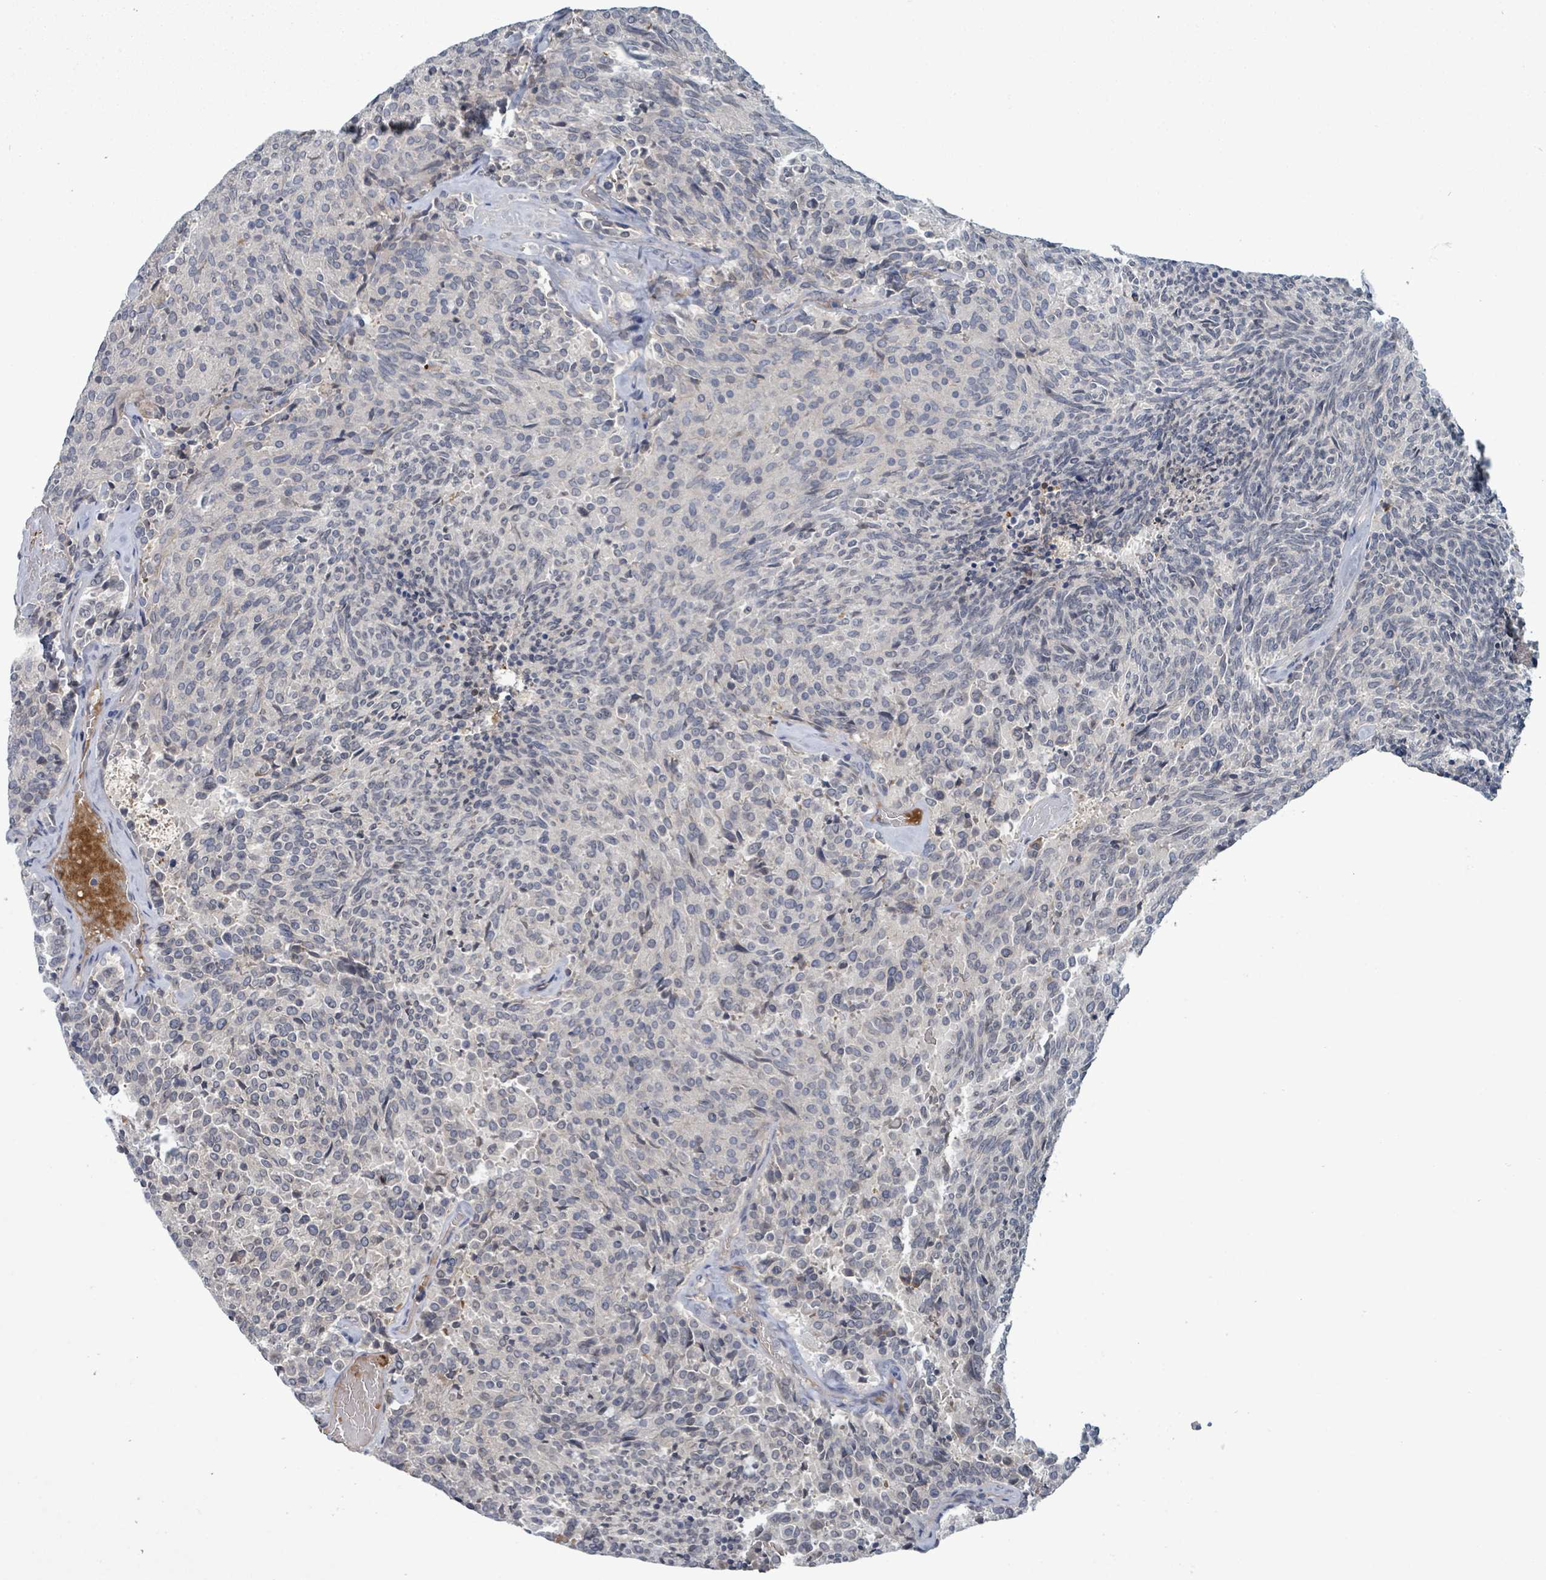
{"staining": {"intensity": "negative", "quantity": "none", "location": "none"}, "tissue": "carcinoid", "cell_type": "Tumor cells", "image_type": "cancer", "snomed": [{"axis": "morphology", "description": "Carcinoid, malignant, NOS"}, {"axis": "topography", "description": "Pancreas"}], "caption": "Immunohistochemistry micrograph of carcinoid stained for a protein (brown), which shows no expression in tumor cells. The staining was performed using DAB (3,3'-diaminobenzidine) to visualize the protein expression in brown, while the nuclei were stained in blue with hematoxylin (Magnification: 20x).", "gene": "GRM8", "patient": {"sex": "female", "age": 54}}